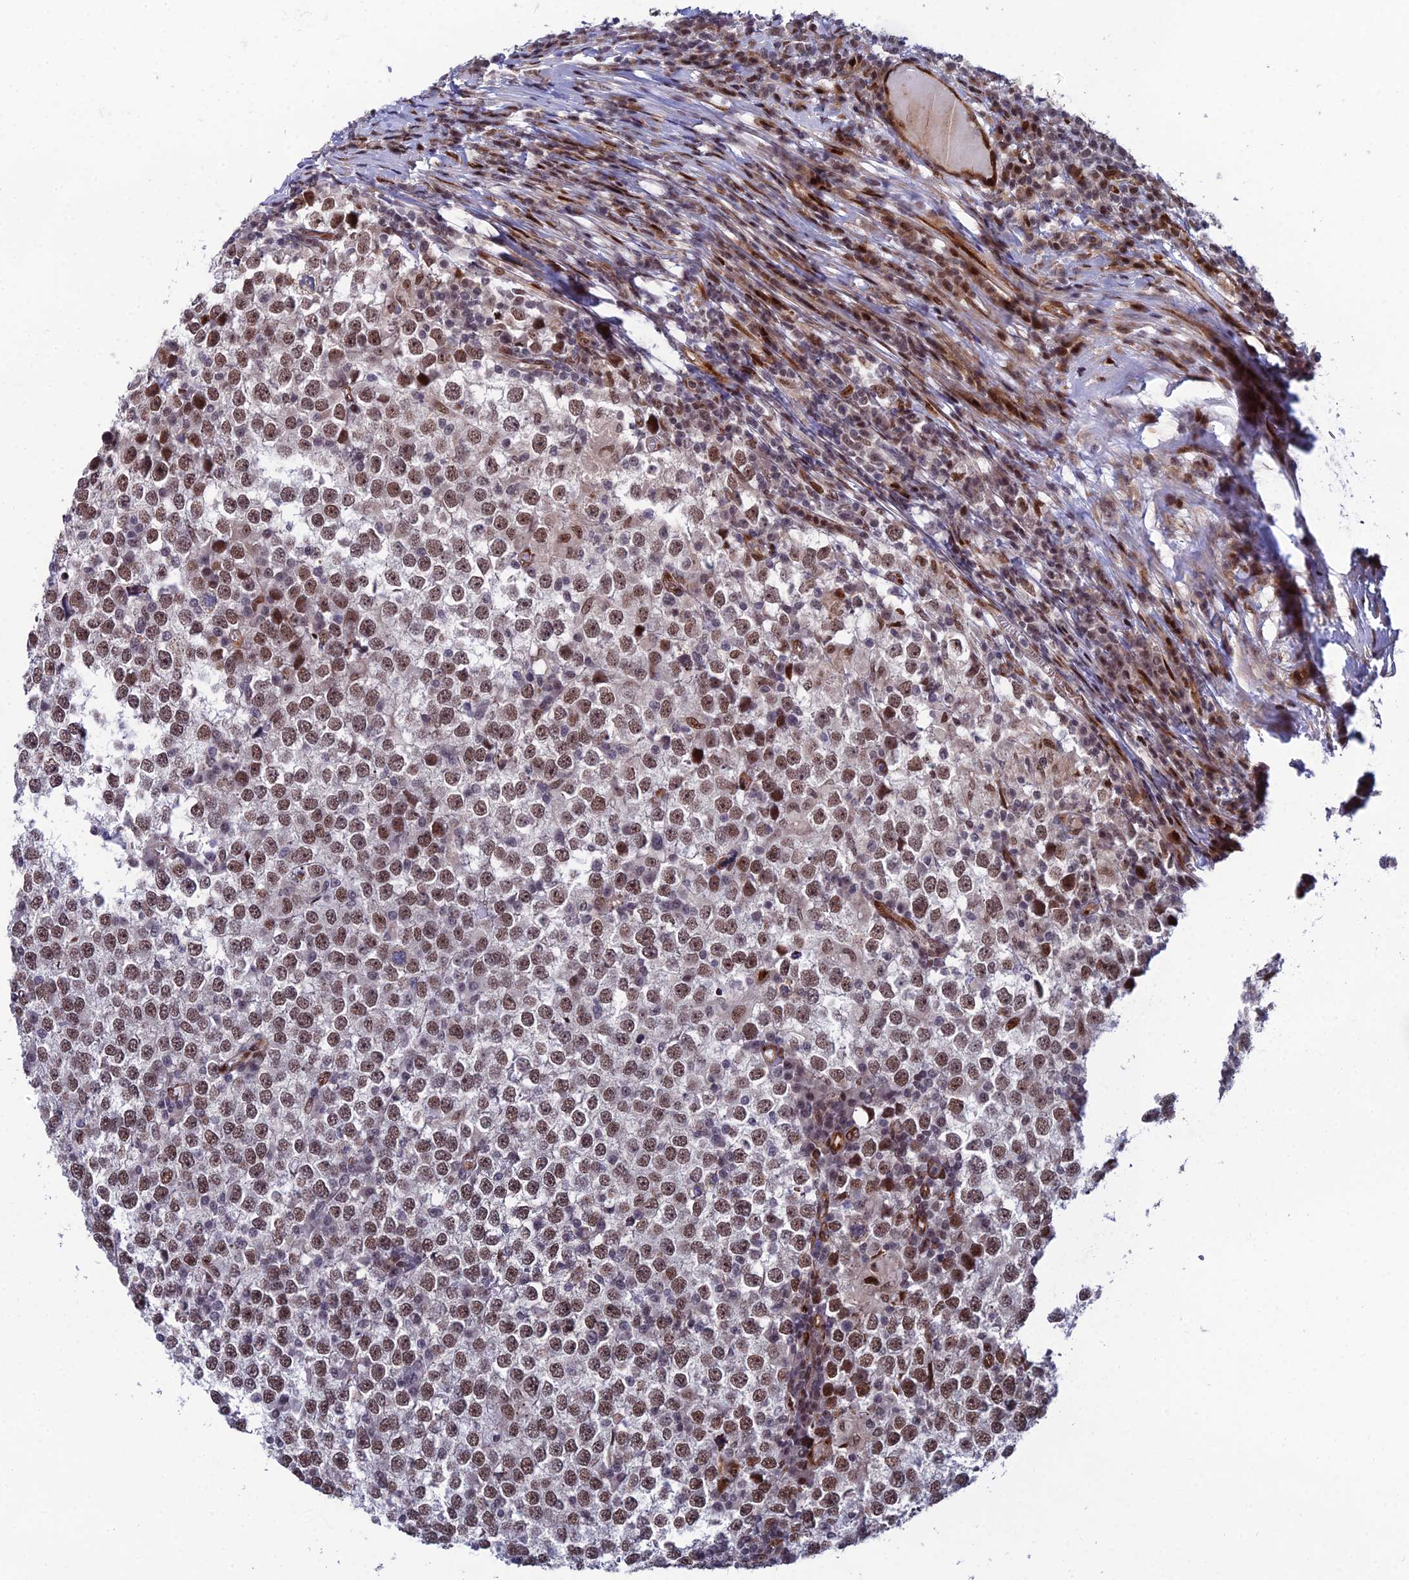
{"staining": {"intensity": "moderate", "quantity": ">75%", "location": "nuclear"}, "tissue": "testis cancer", "cell_type": "Tumor cells", "image_type": "cancer", "snomed": [{"axis": "morphology", "description": "Seminoma, NOS"}, {"axis": "topography", "description": "Testis"}], "caption": "This image reveals seminoma (testis) stained with immunohistochemistry (IHC) to label a protein in brown. The nuclear of tumor cells show moderate positivity for the protein. Nuclei are counter-stained blue.", "gene": "ZNF668", "patient": {"sex": "male", "age": 65}}